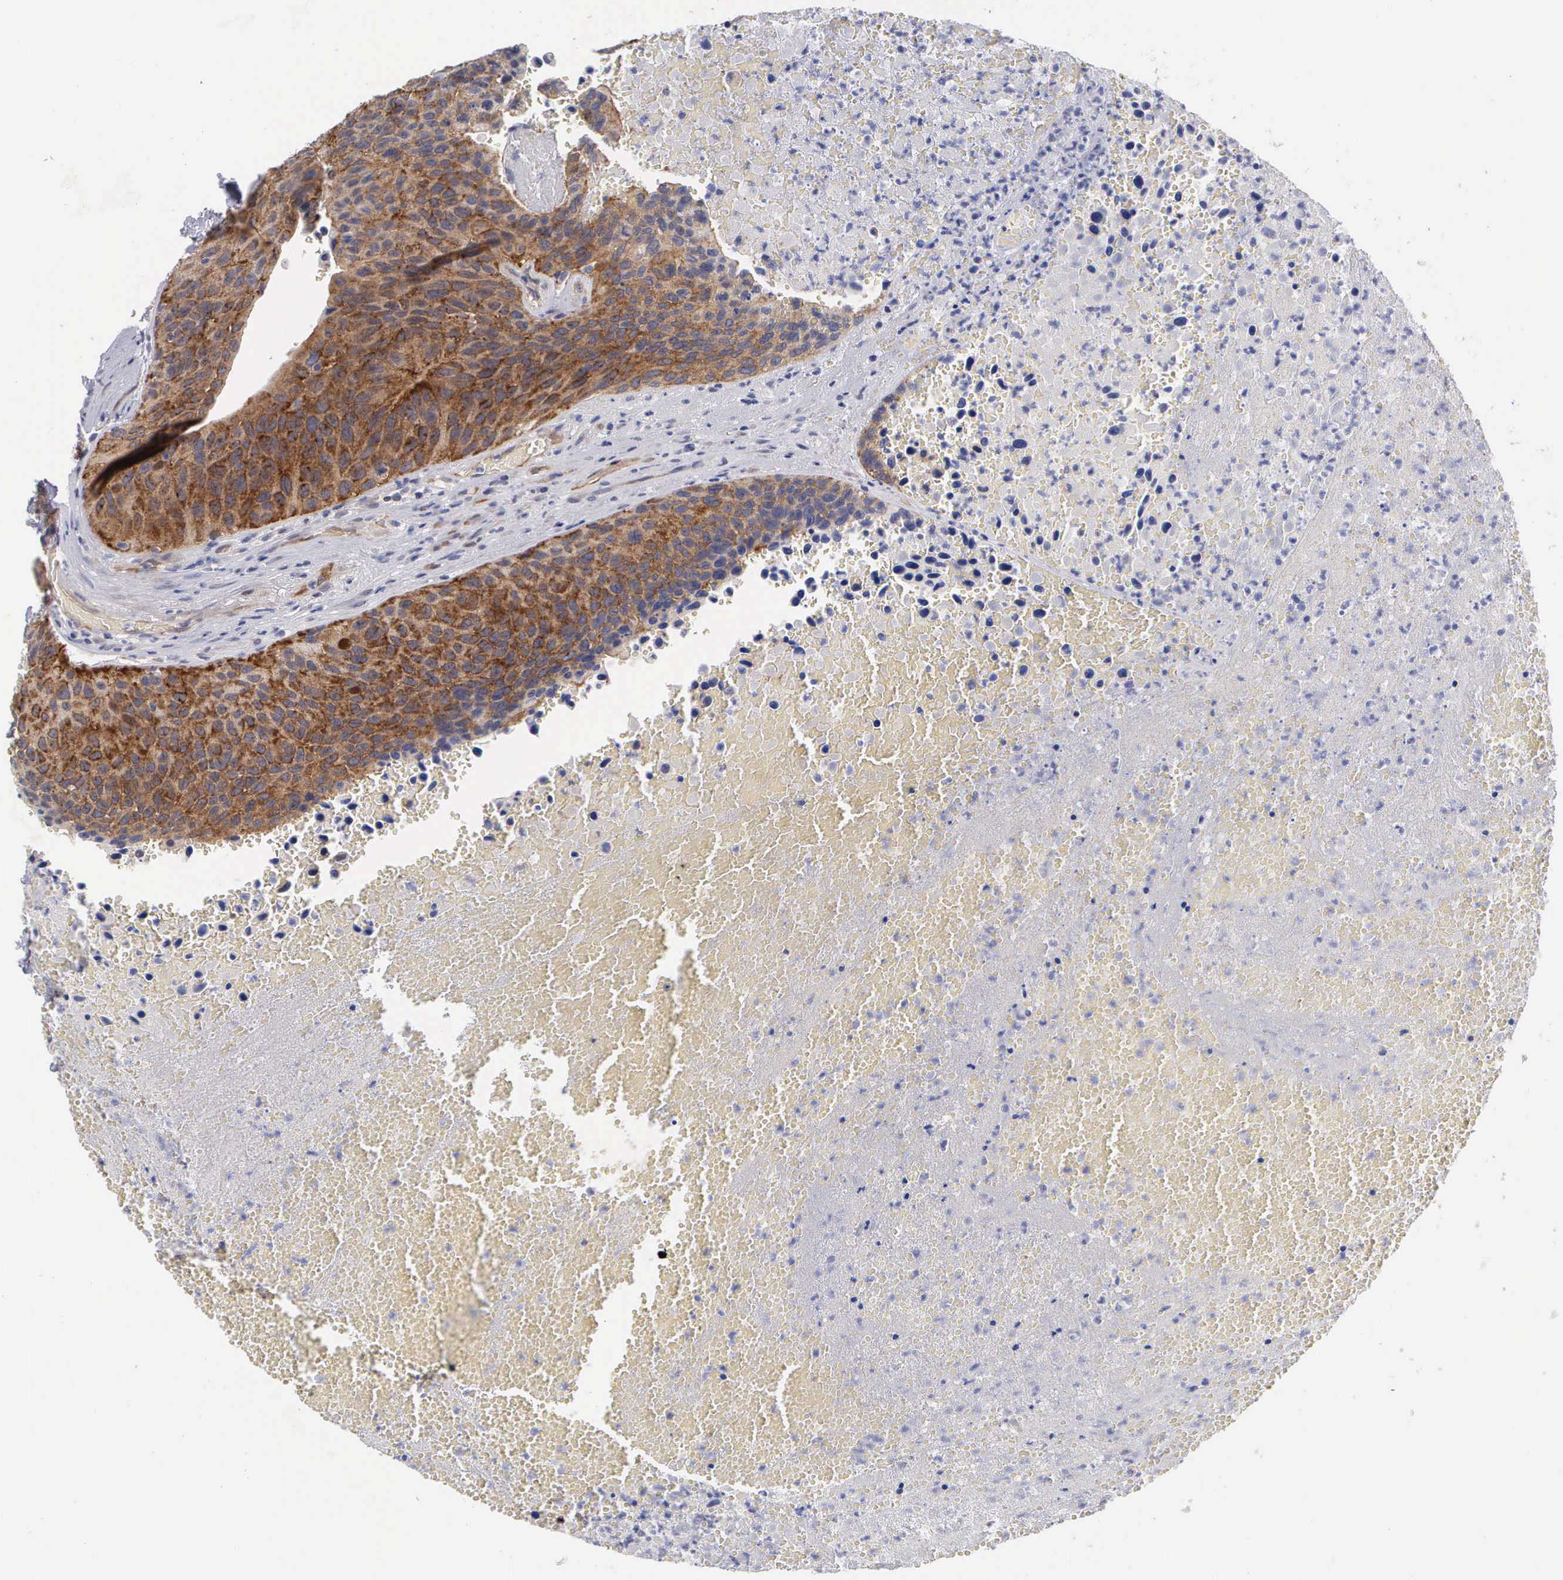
{"staining": {"intensity": "strong", "quantity": "25%-75%", "location": "cytoplasmic/membranous"}, "tissue": "urothelial cancer", "cell_type": "Tumor cells", "image_type": "cancer", "snomed": [{"axis": "morphology", "description": "Urothelial carcinoma, High grade"}, {"axis": "topography", "description": "Urinary bladder"}], "caption": "A high amount of strong cytoplasmic/membranous staining is present in about 25%-75% of tumor cells in high-grade urothelial carcinoma tissue.", "gene": "MAST4", "patient": {"sex": "male", "age": 66}}